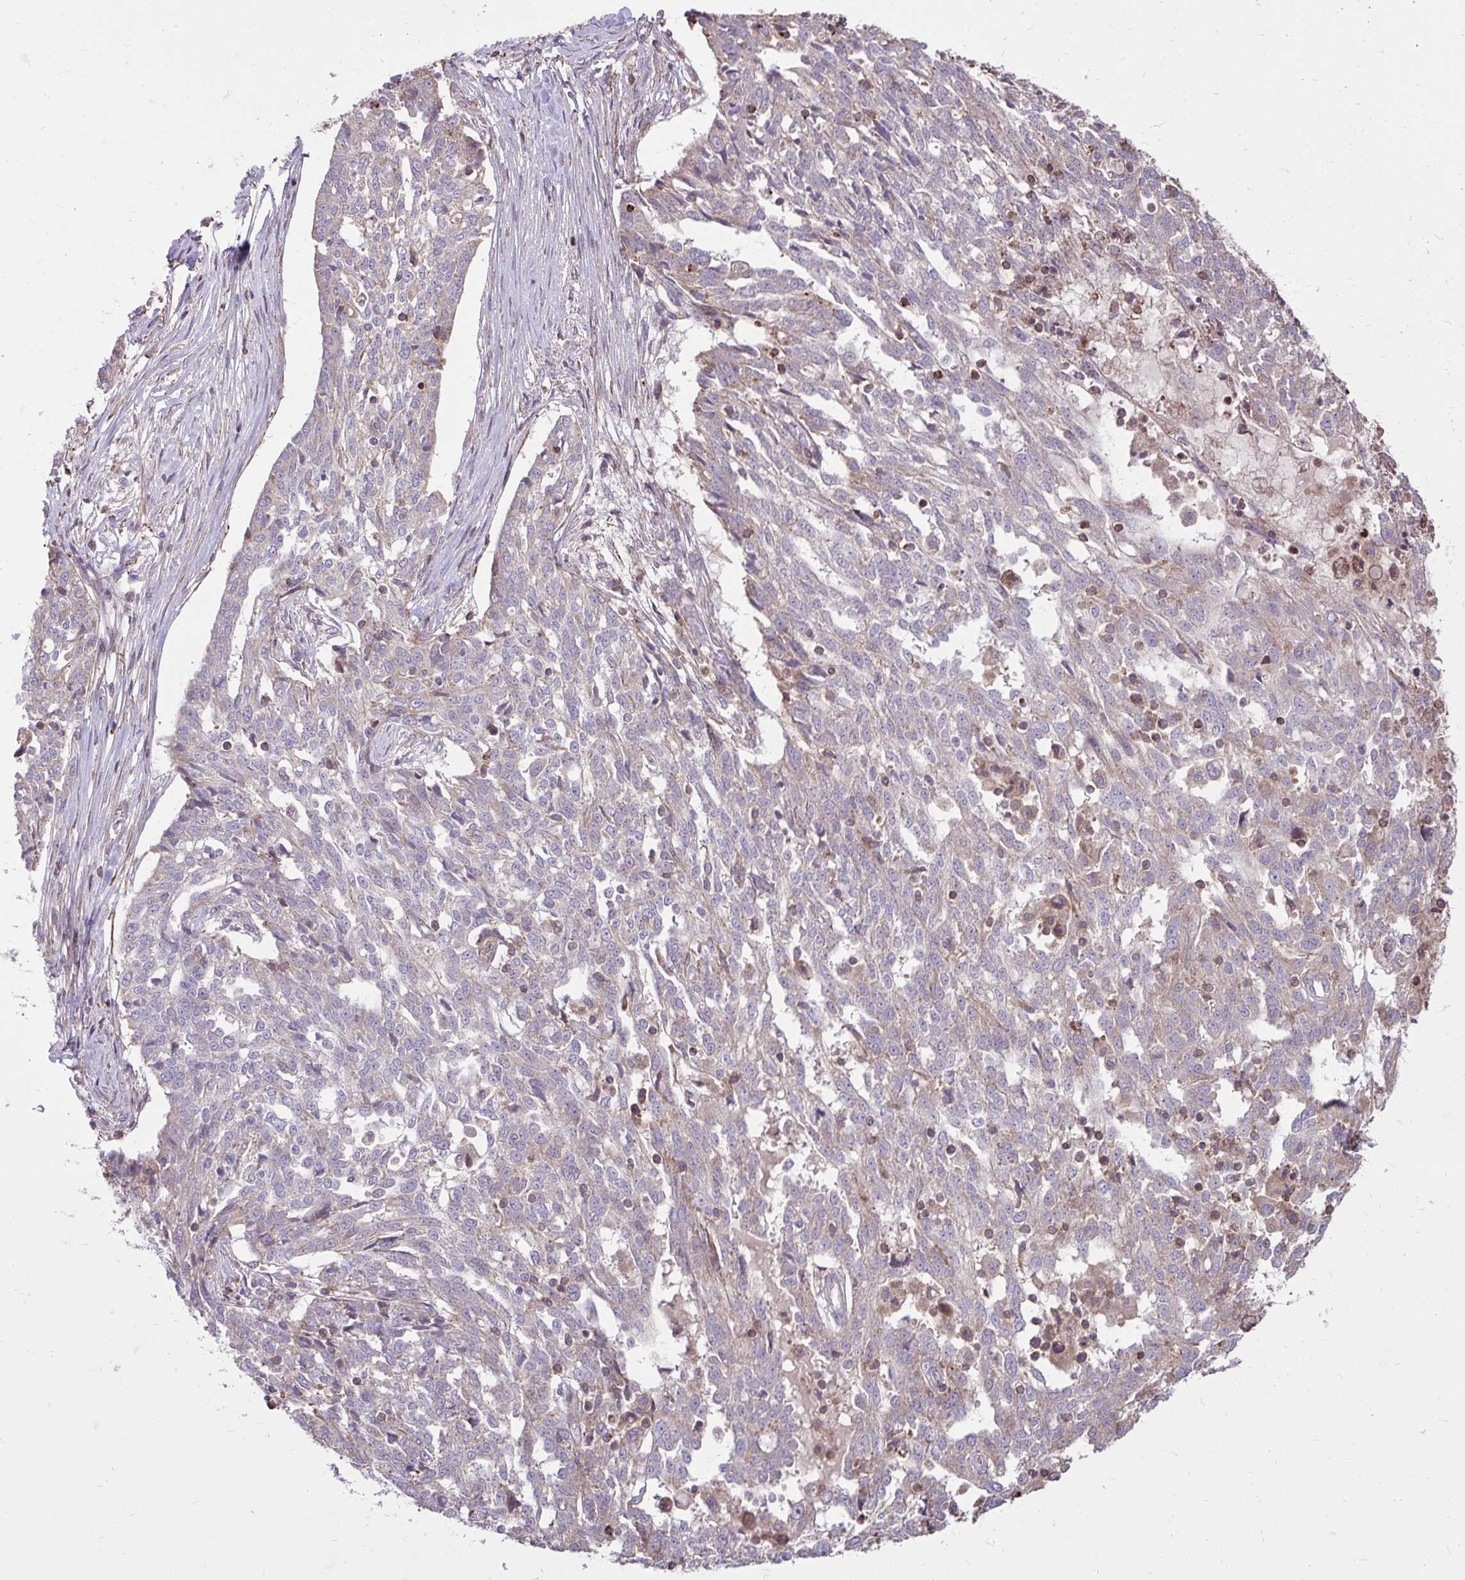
{"staining": {"intensity": "negative", "quantity": "none", "location": "none"}, "tissue": "ovarian cancer", "cell_type": "Tumor cells", "image_type": "cancer", "snomed": [{"axis": "morphology", "description": "Cystadenocarcinoma, serous, NOS"}, {"axis": "topography", "description": "Ovary"}], "caption": "A high-resolution photomicrograph shows immunohistochemistry (IHC) staining of serous cystadenocarcinoma (ovarian), which displays no significant staining in tumor cells. (Brightfield microscopy of DAB immunohistochemistry at high magnification).", "gene": "SLC7A5", "patient": {"sex": "female", "age": 67}}